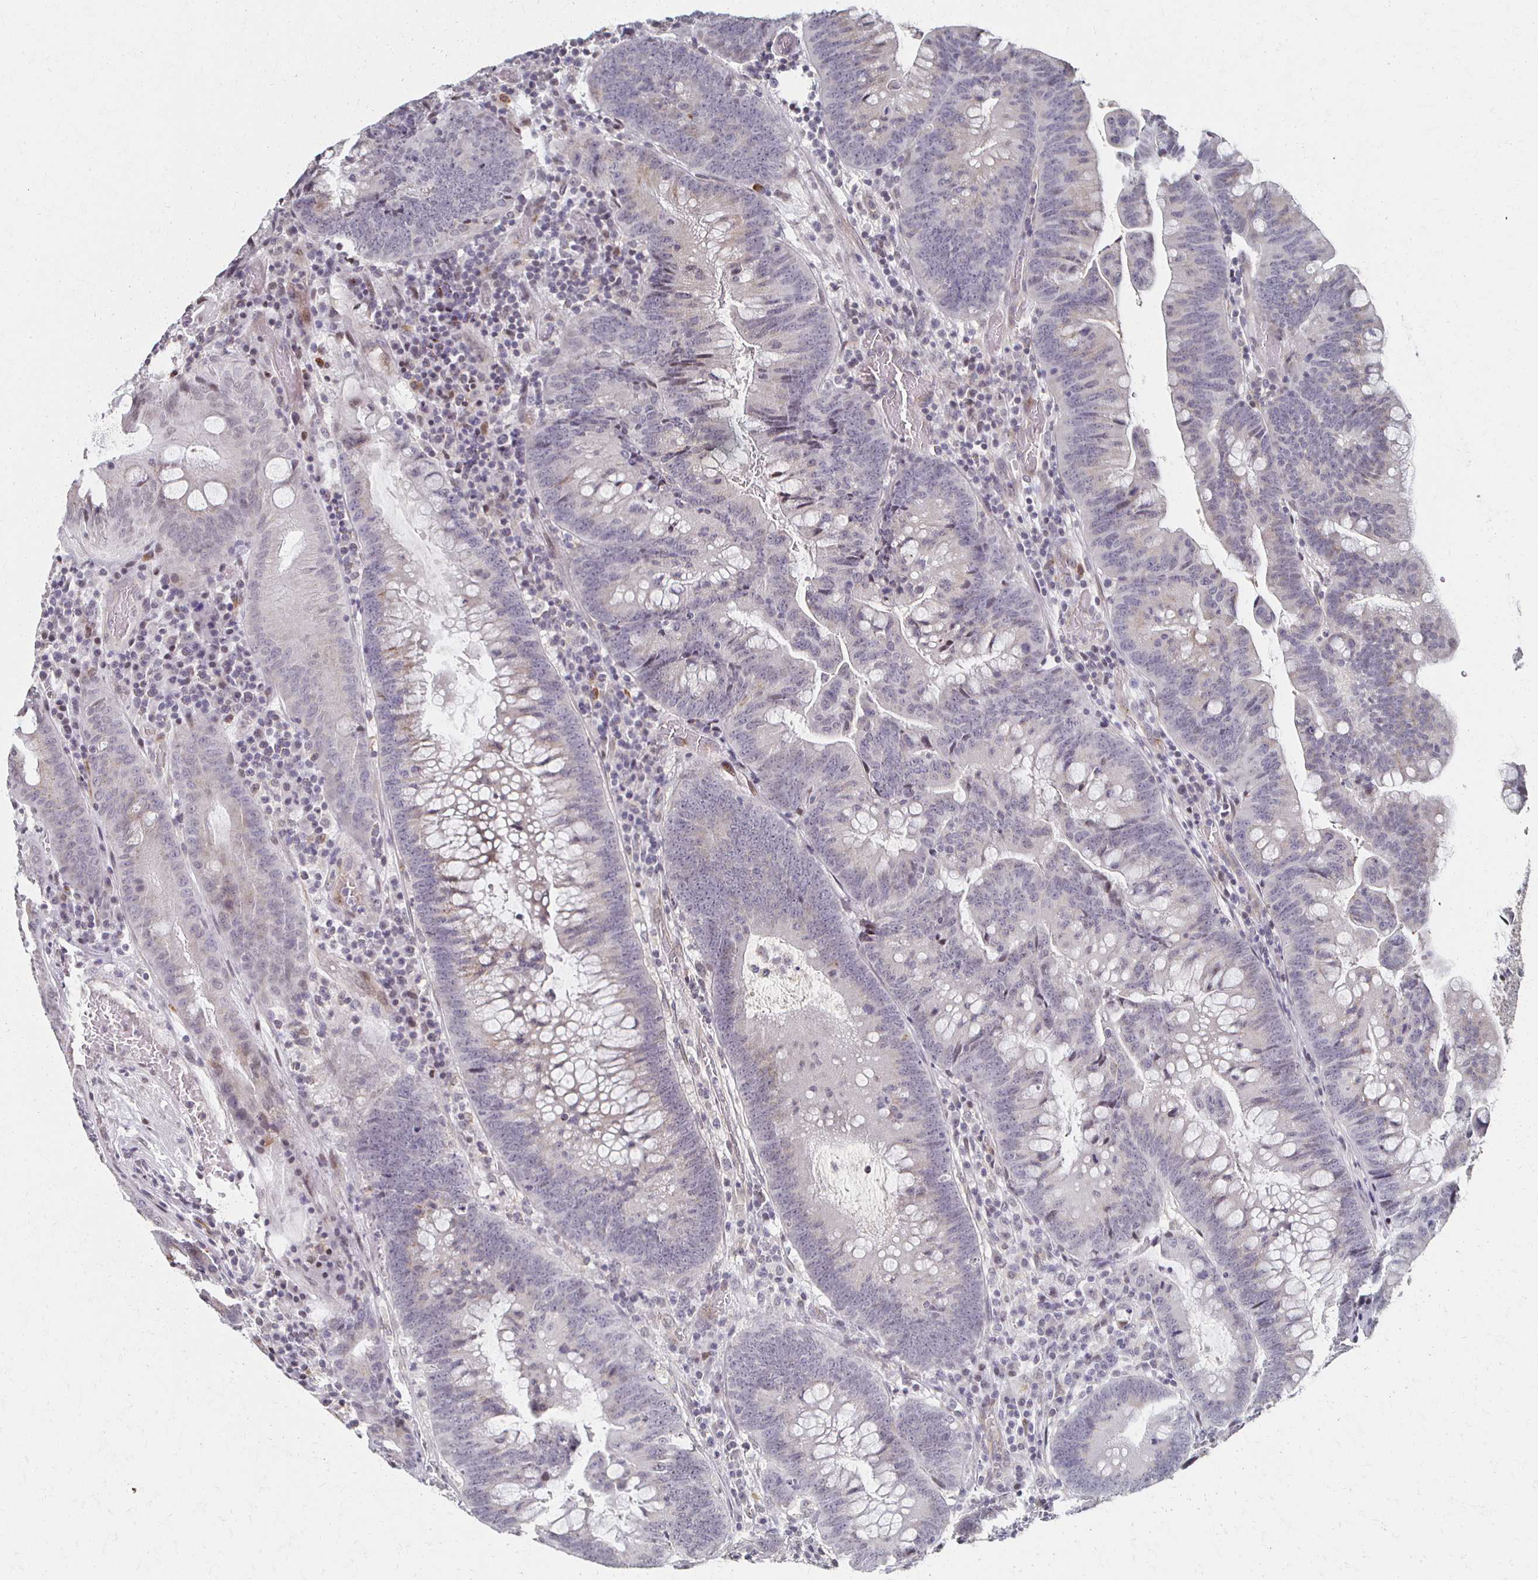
{"staining": {"intensity": "negative", "quantity": "none", "location": "none"}, "tissue": "colorectal cancer", "cell_type": "Tumor cells", "image_type": "cancer", "snomed": [{"axis": "morphology", "description": "Adenocarcinoma, NOS"}, {"axis": "topography", "description": "Colon"}], "caption": "DAB (3,3'-diaminobenzidine) immunohistochemical staining of human colorectal cancer exhibits no significant positivity in tumor cells.", "gene": "DAB1", "patient": {"sex": "male", "age": 62}}